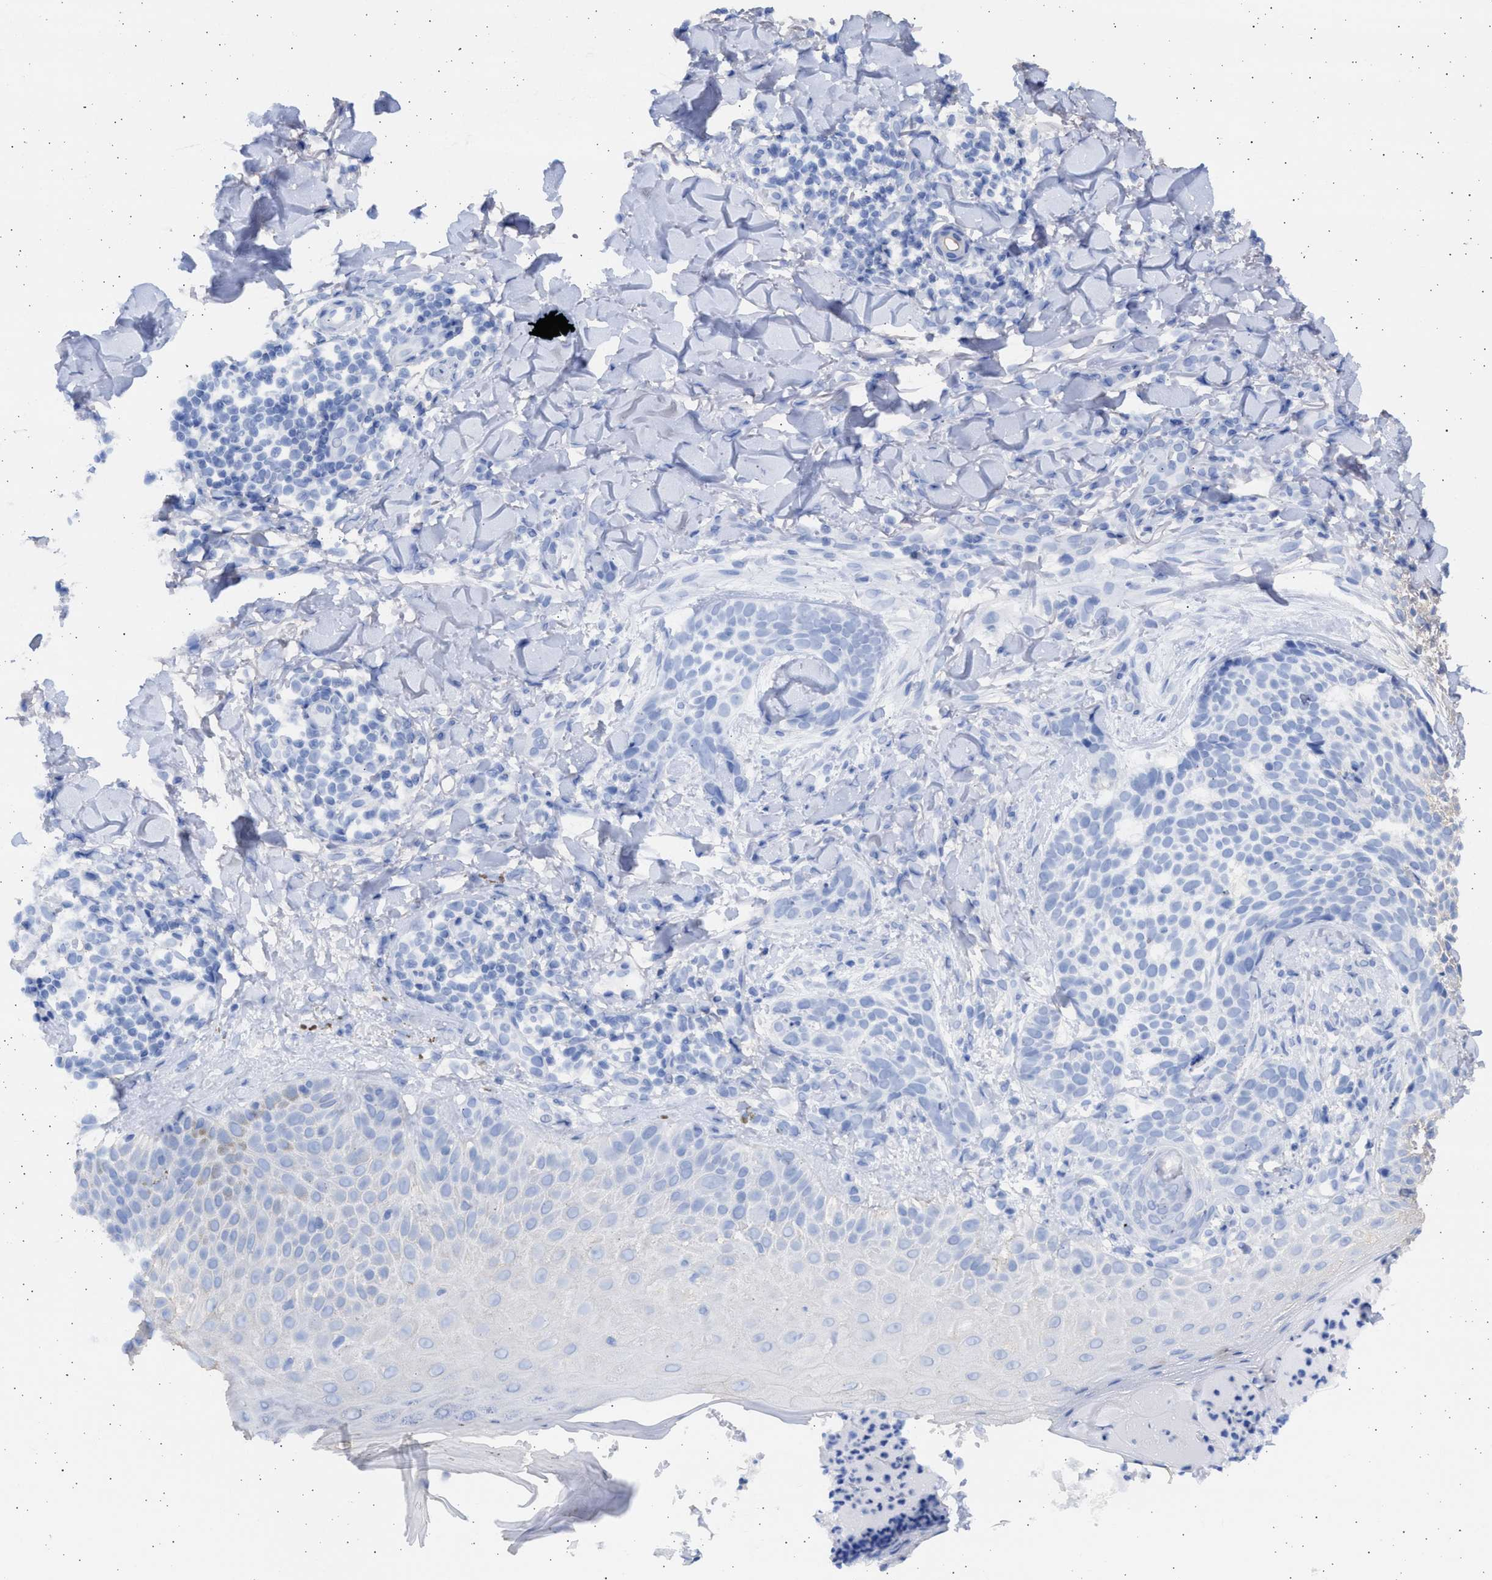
{"staining": {"intensity": "negative", "quantity": "none", "location": "none"}, "tissue": "skin cancer", "cell_type": "Tumor cells", "image_type": "cancer", "snomed": [{"axis": "morphology", "description": "Normal tissue, NOS"}, {"axis": "morphology", "description": "Basal cell carcinoma"}, {"axis": "topography", "description": "Skin"}], "caption": "Human basal cell carcinoma (skin) stained for a protein using immunohistochemistry (IHC) shows no expression in tumor cells.", "gene": "ALDOC", "patient": {"sex": "male", "age": 67}}